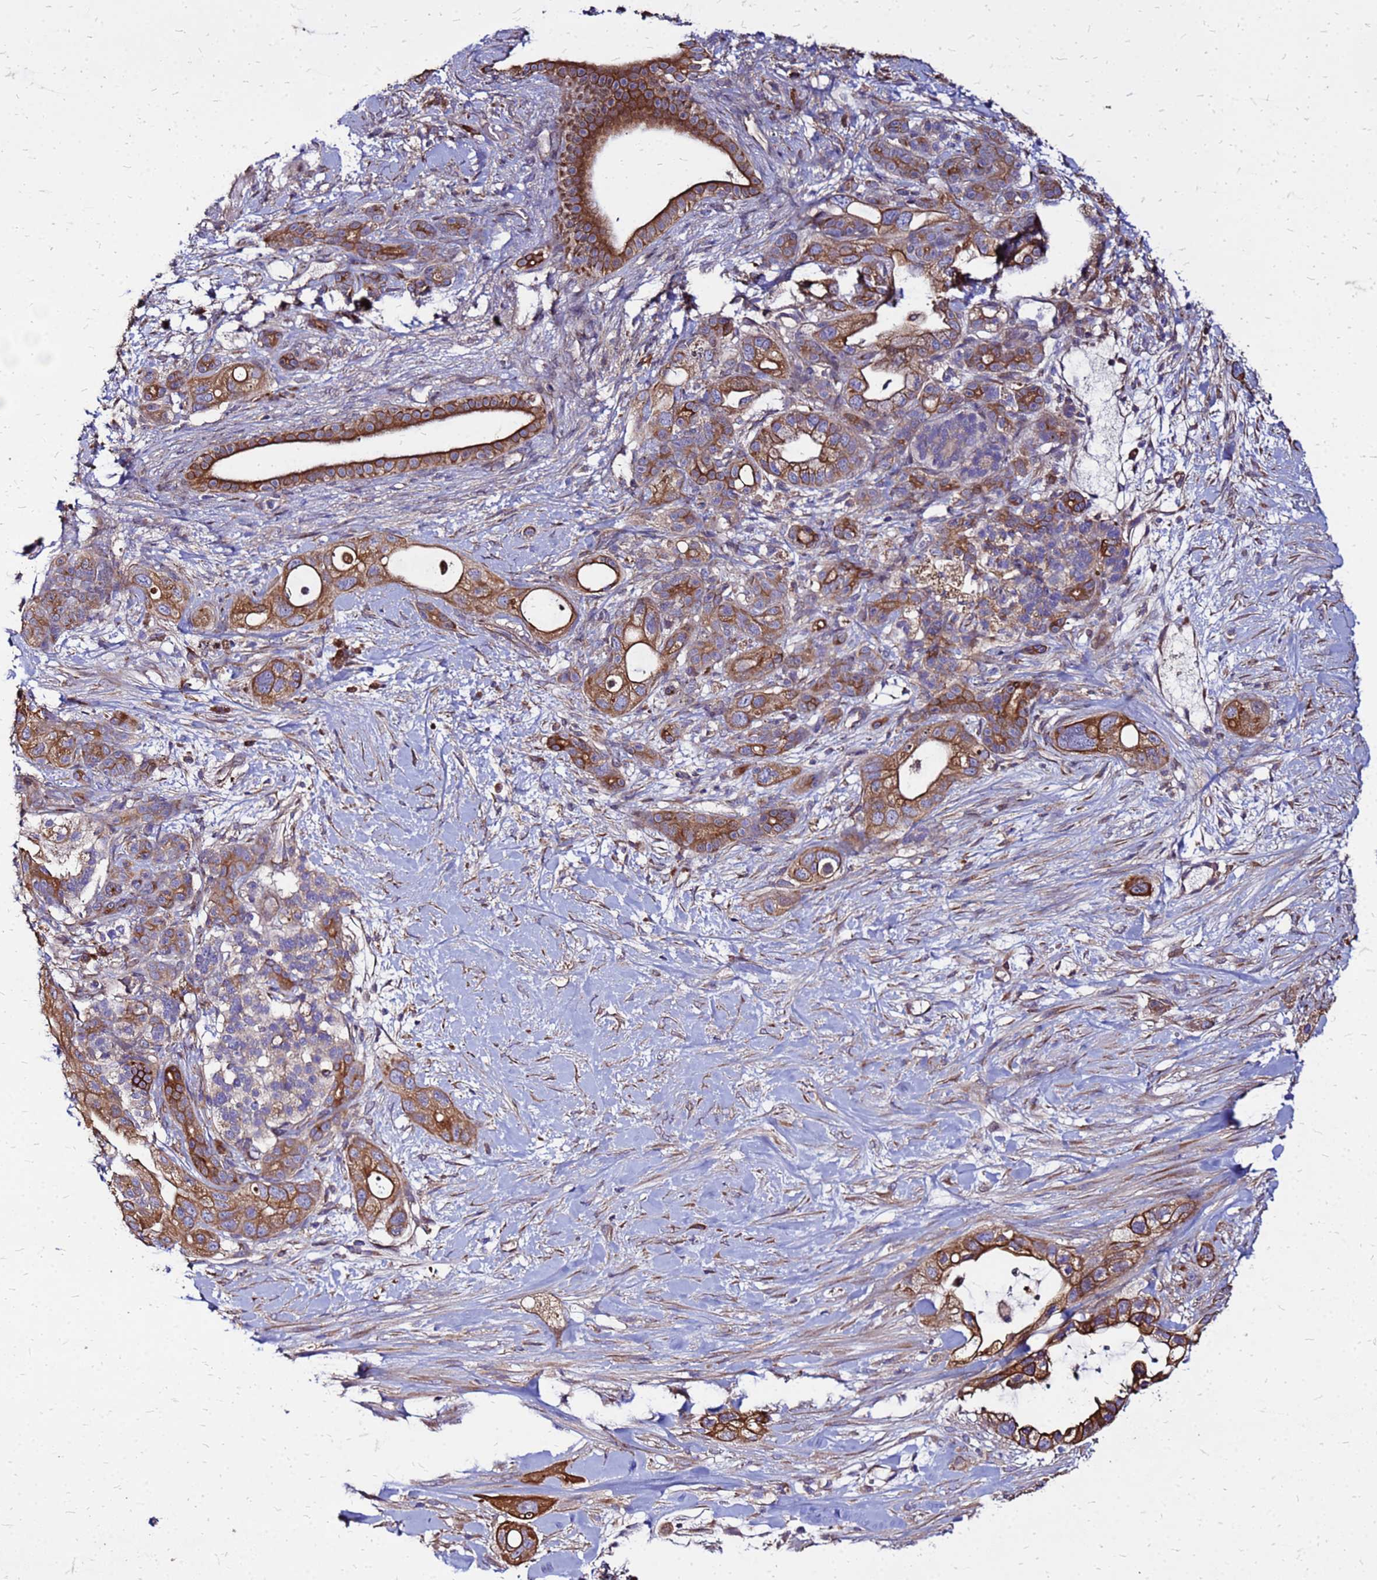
{"staining": {"intensity": "strong", "quantity": ">75%", "location": "cytoplasmic/membranous"}, "tissue": "pancreatic cancer", "cell_type": "Tumor cells", "image_type": "cancer", "snomed": [{"axis": "morphology", "description": "Adenocarcinoma, NOS"}, {"axis": "topography", "description": "Pancreas"}], "caption": "Human pancreatic adenocarcinoma stained for a protein (brown) exhibits strong cytoplasmic/membranous positive staining in about >75% of tumor cells.", "gene": "VMO1", "patient": {"sex": "male", "age": 44}}